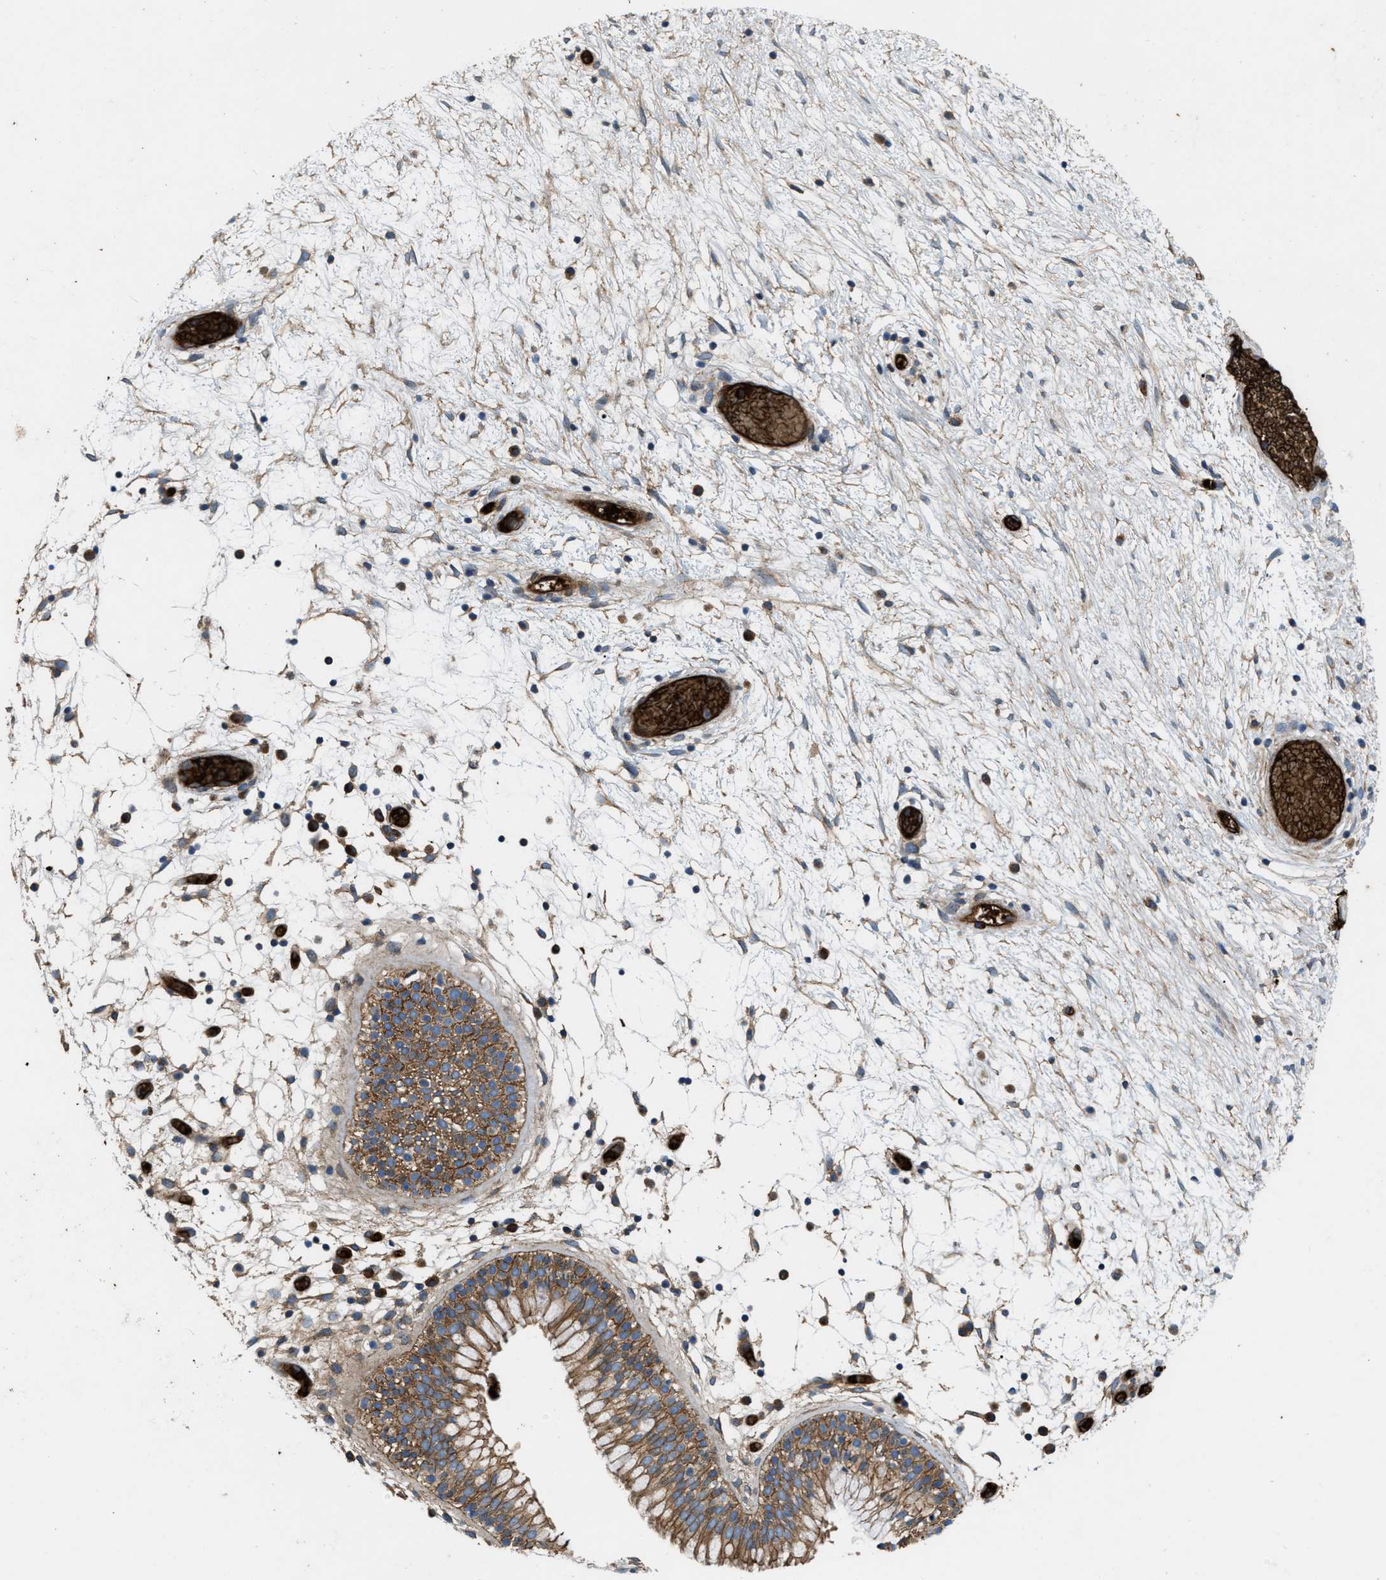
{"staining": {"intensity": "strong", "quantity": ">75%", "location": "cytoplasmic/membranous"}, "tissue": "nasopharynx", "cell_type": "Respiratory epithelial cells", "image_type": "normal", "snomed": [{"axis": "morphology", "description": "Normal tissue, NOS"}, {"axis": "morphology", "description": "Inflammation, NOS"}, {"axis": "topography", "description": "Nasopharynx"}], "caption": "A high amount of strong cytoplasmic/membranous staining is seen in about >75% of respiratory epithelial cells in normal nasopharynx.", "gene": "ERC1", "patient": {"sex": "male", "age": 48}}